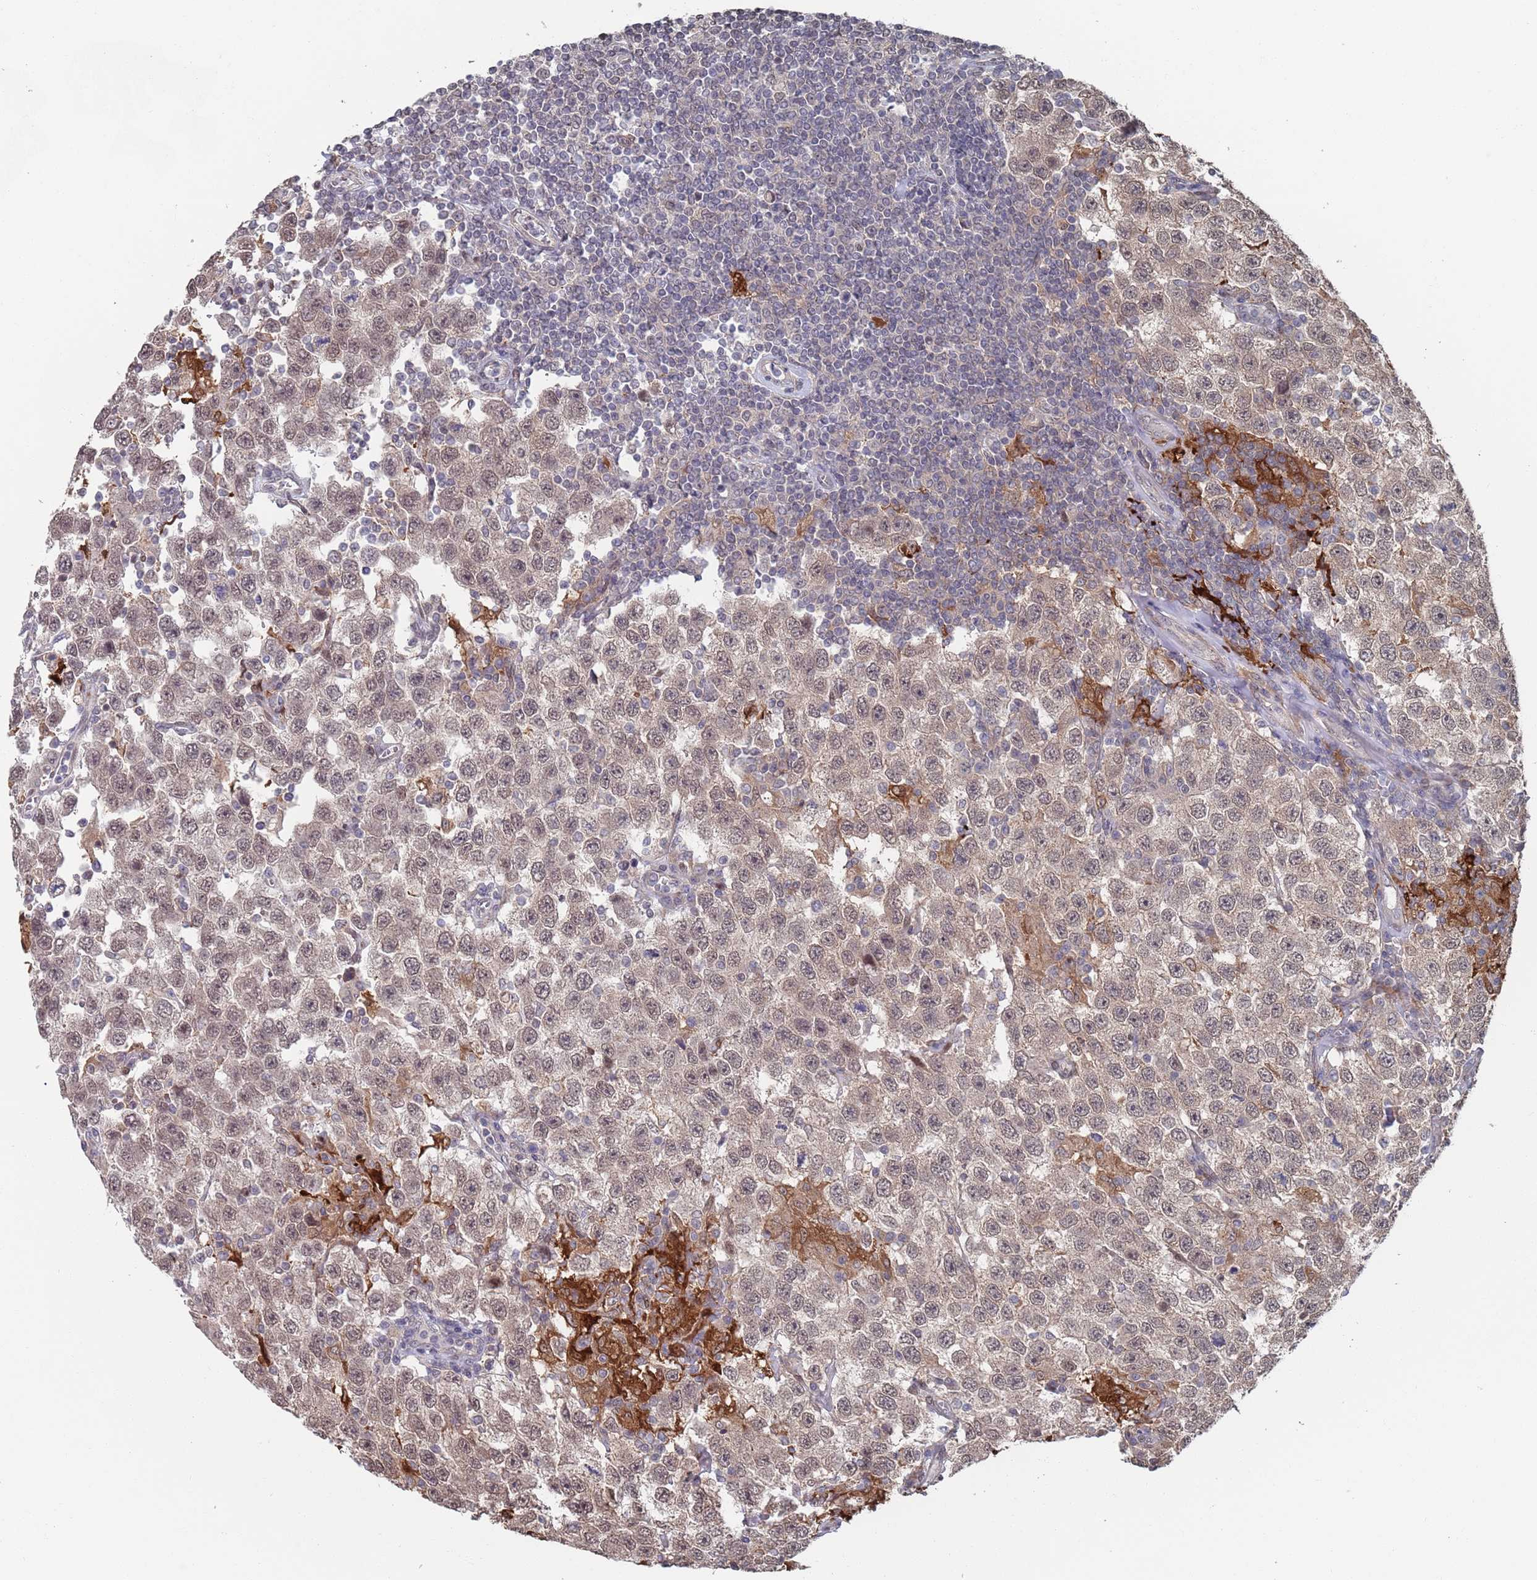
{"staining": {"intensity": "weak", "quantity": ">75%", "location": "nuclear"}, "tissue": "testis cancer", "cell_type": "Tumor cells", "image_type": "cancer", "snomed": [{"axis": "morphology", "description": "Seminoma, NOS"}, {"axis": "topography", "description": "Testis"}], "caption": "Human testis cancer (seminoma) stained with a protein marker shows weak staining in tumor cells.", "gene": "DGKD", "patient": {"sex": "male", "age": 41}}